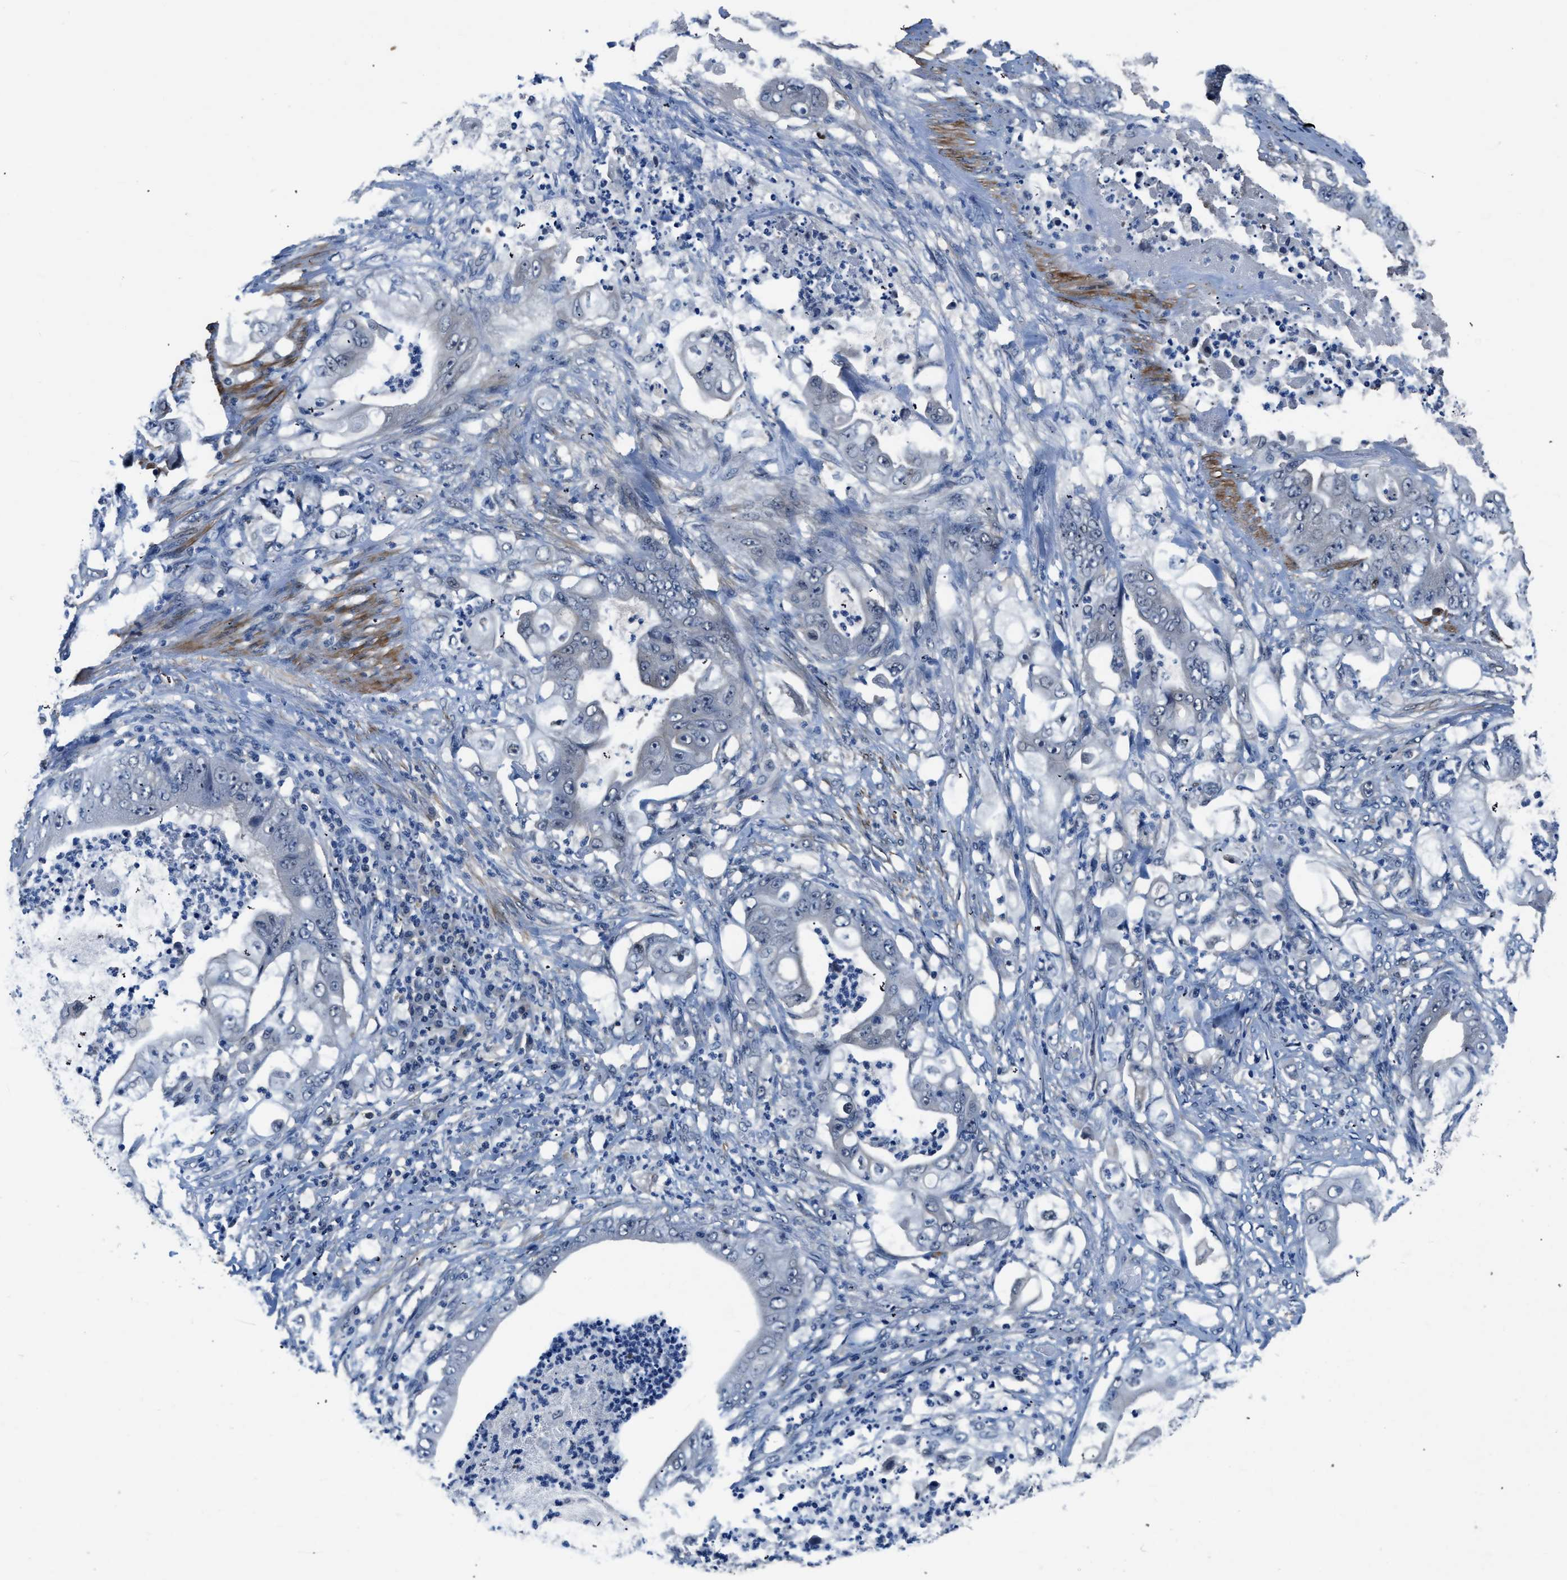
{"staining": {"intensity": "negative", "quantity": "none", "location": "none"}, "tissue": "stomach cancer", "cell_type": "Tumor cells", "image_type": "cancer", "snomed": [{"axis": "morphology", "description": "Adenocarcinoma, NOS"}, {"axis": "topography", "description": "Stomach"}], "caption": "IHC photomicrograph of human adenocarcinoma (stomach) stained for a protein (brown), which demonstrates no expression in tumor cells. (Immunohistochemistry, brightfield microscopy, high magnification).", "gene": "LANCL2", "patient": {"sex": "female", "age": 73}}